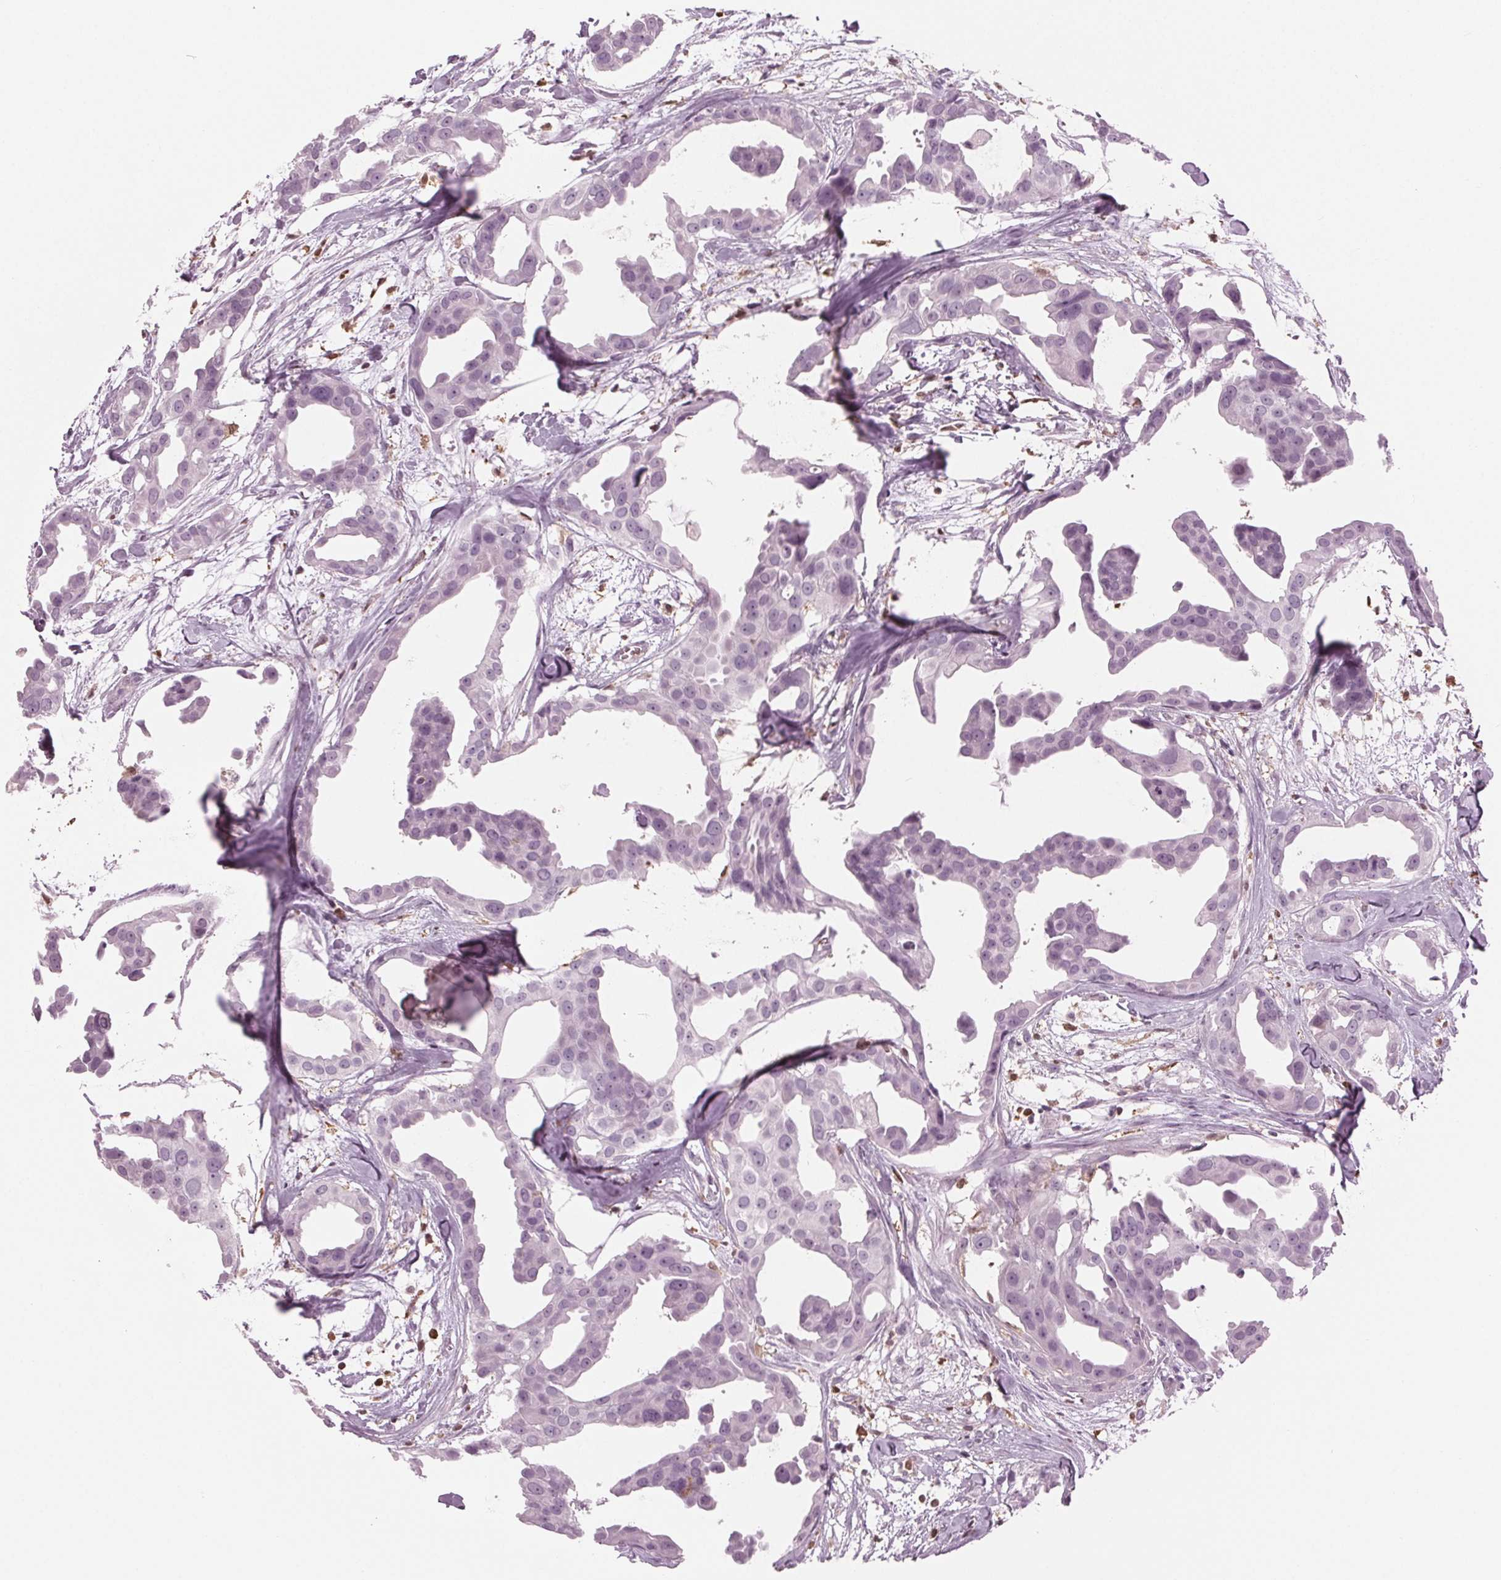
{"staining": {"intensity": "negative", "quantity": "none", "location": "none"}, "tissue": "breast cancer", "cell_type": "Tumor cells", "image_type": "cancer", "snomed": [{"axis": "morphology", "description": "Duct carcinoma"}, {"axis": "topography", "description": "Breast"}], "caption": "A photomicrograph of intraductal carcinoma (breast) stained for a protein shows no brown staining in tumor cells. (DAB immunohistochemistry visualized using brightfield microscopy, high magnification).", "gene": "BTLA", "patient": {"sex": "female", "age": 38}}